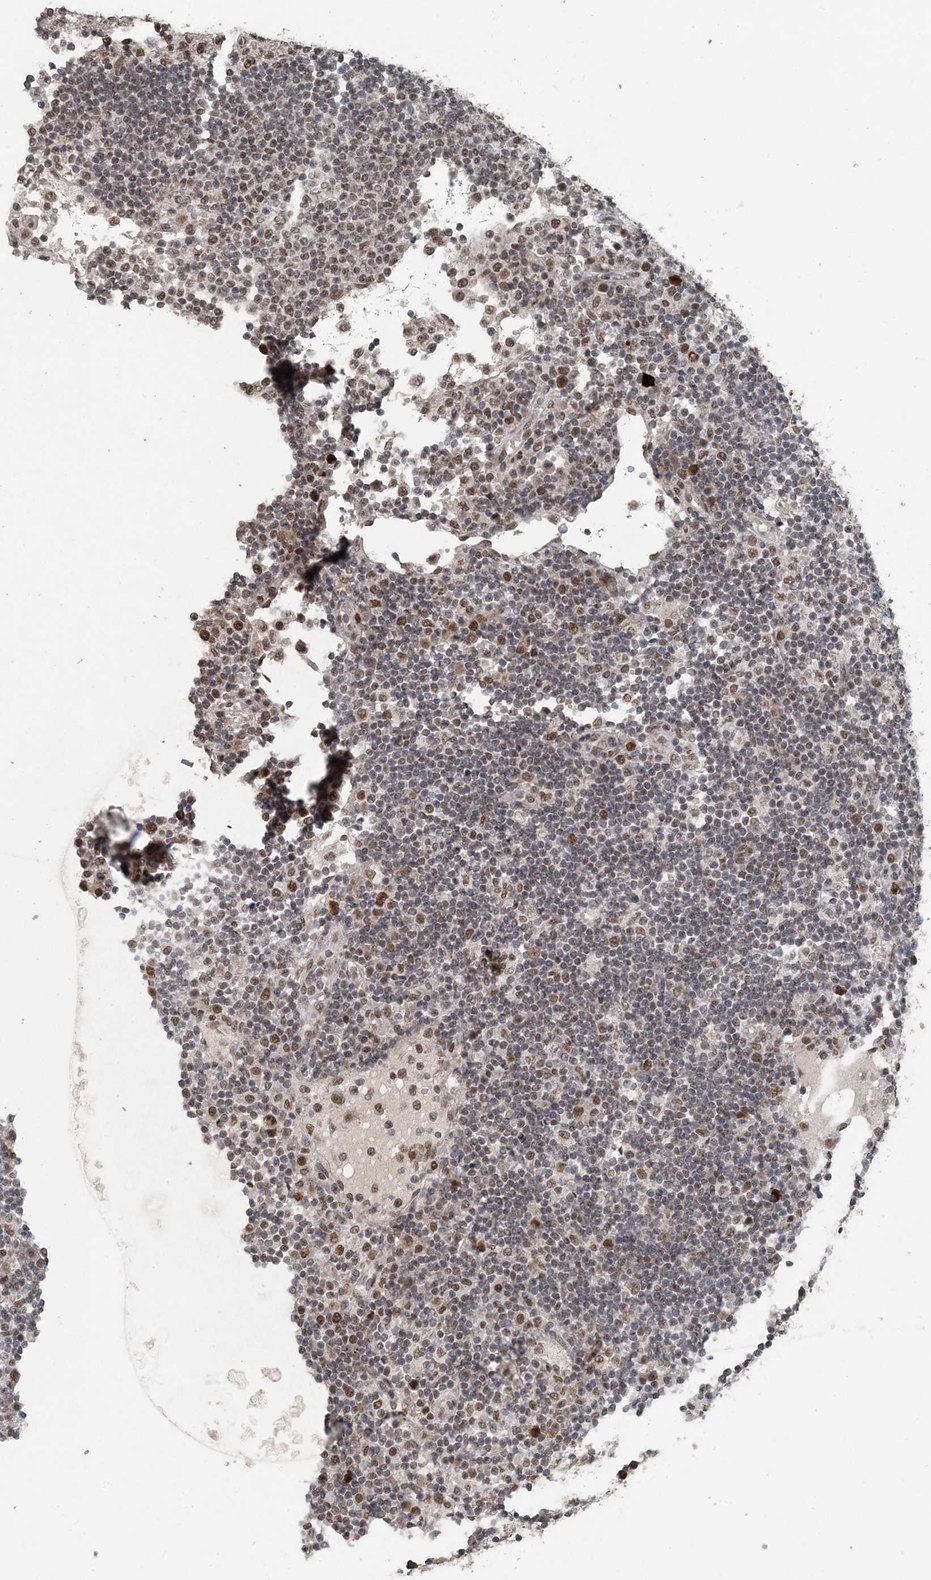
{"staining": {"intensity": "moderate", "quantity": "25%-75%", "location": "nuclear"}, "tissue": "lymph node", "cell_type": "Germinal center cells", "image_type": "normal", "snomed": [{"axis": "morphology", "description": "Normal tissue, NOS"}, {"axis": "topography", "description": "Lymph node"}], "caption": "Immunohistochemical staining of unremarkable lymph node reveals moderate nuclear protein staining in approximately 25%-75% of germinal center cells.", "gene": "MBD2", "patient": {"sex": "female", "age": 53}}